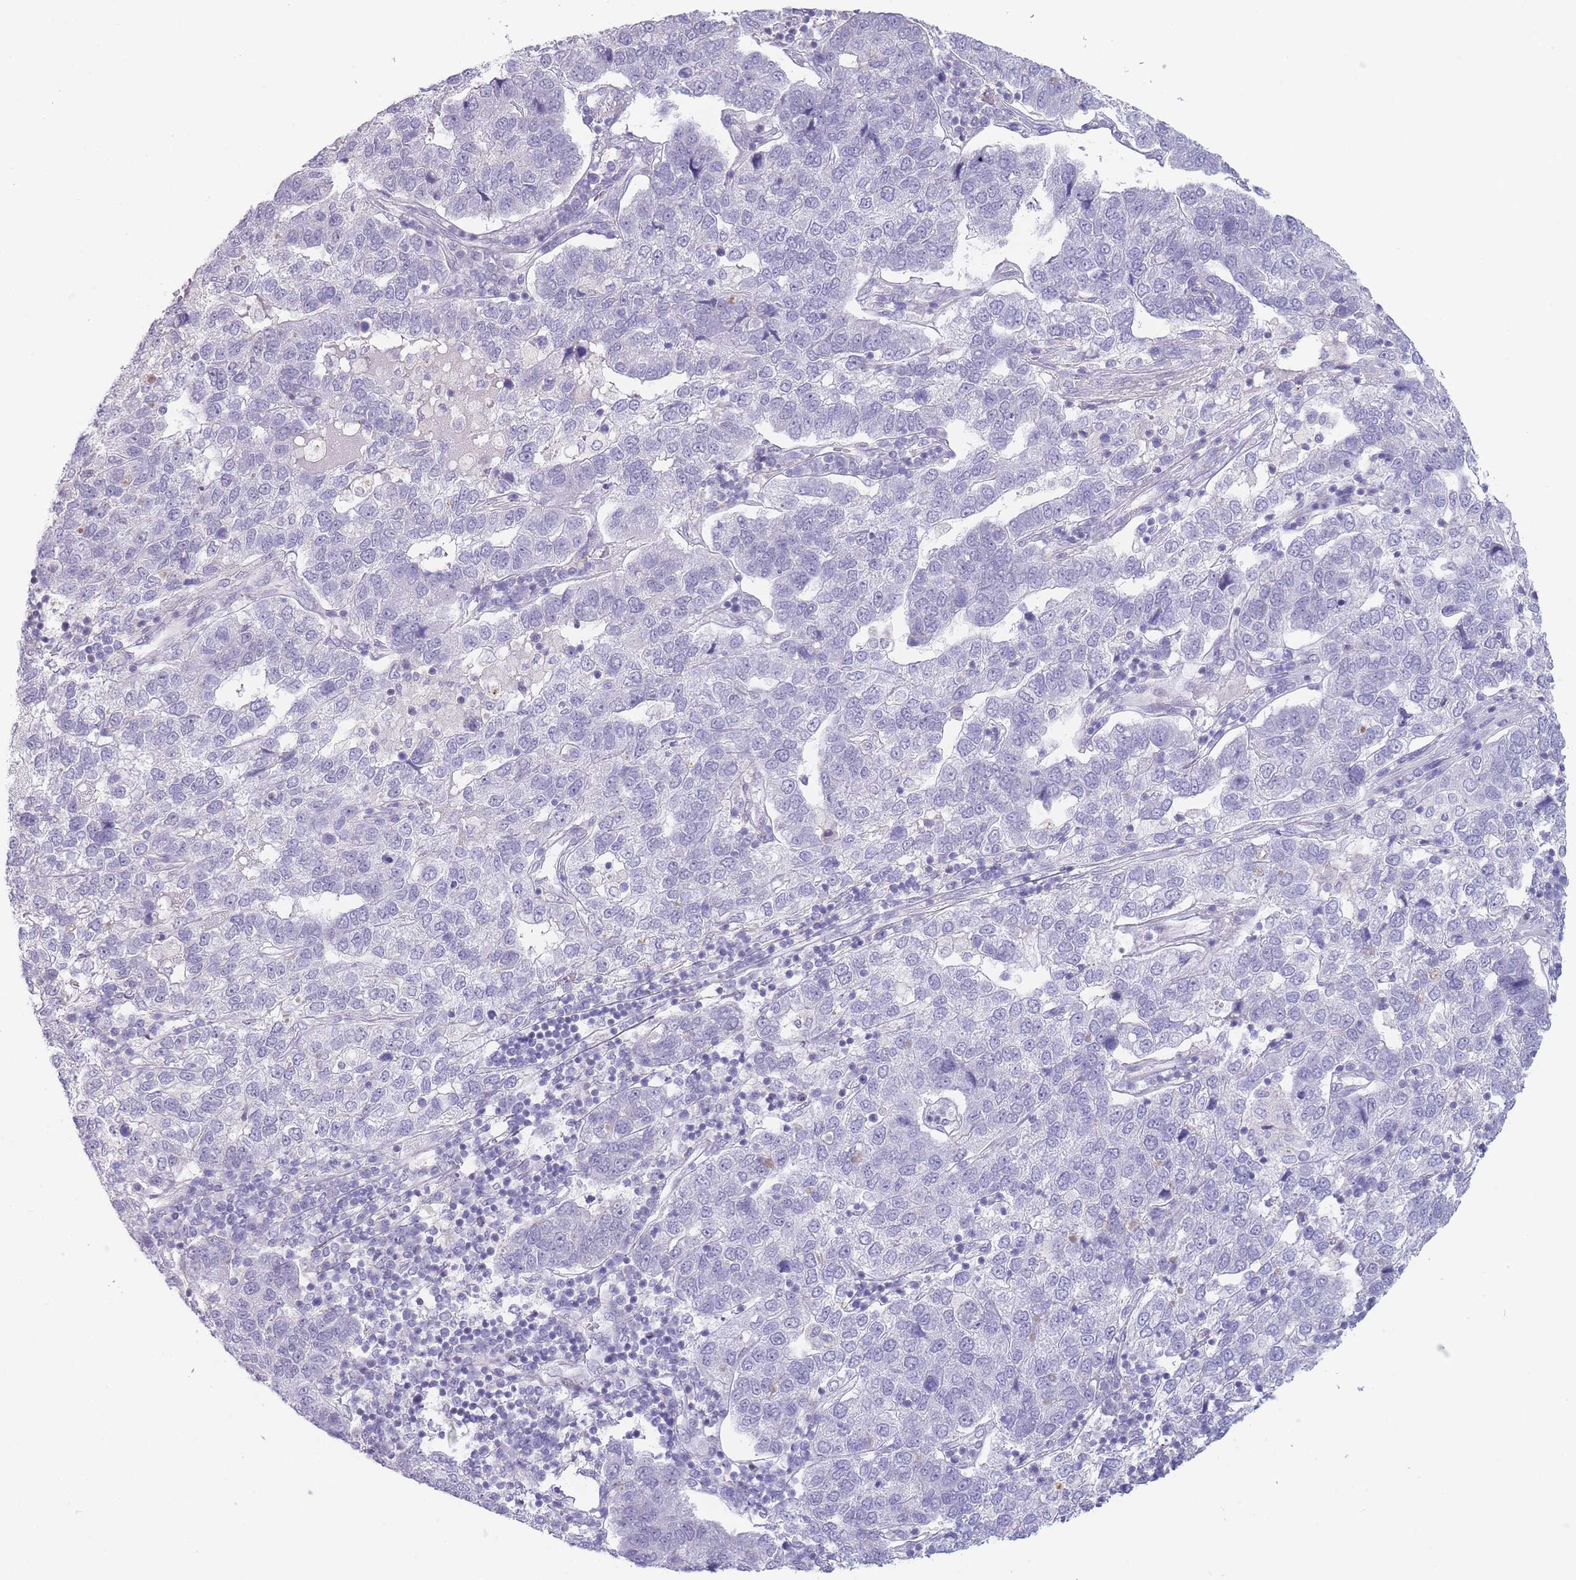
{"staining": {"intensity": "negative", "quantity": "none", "location": "none"}, "tissue": "pancreatic cancer", "cell_type": "Tumor cells", "image_type": "cancer", "snomed": [{"axis": "morphology", "description": "Adenocarcinoma, NOS"}, {"axis": "topography", "description": "Pancreas"}], "caption": "DAB (3,3'-diaminobenzidine) immunohistochemical staining of pancreatic cancer (adenocarcinoma) reveals no significant staining in tumor cells.", "gene": "ASAP3", "patient": {"sex": "female", "age": 61}}